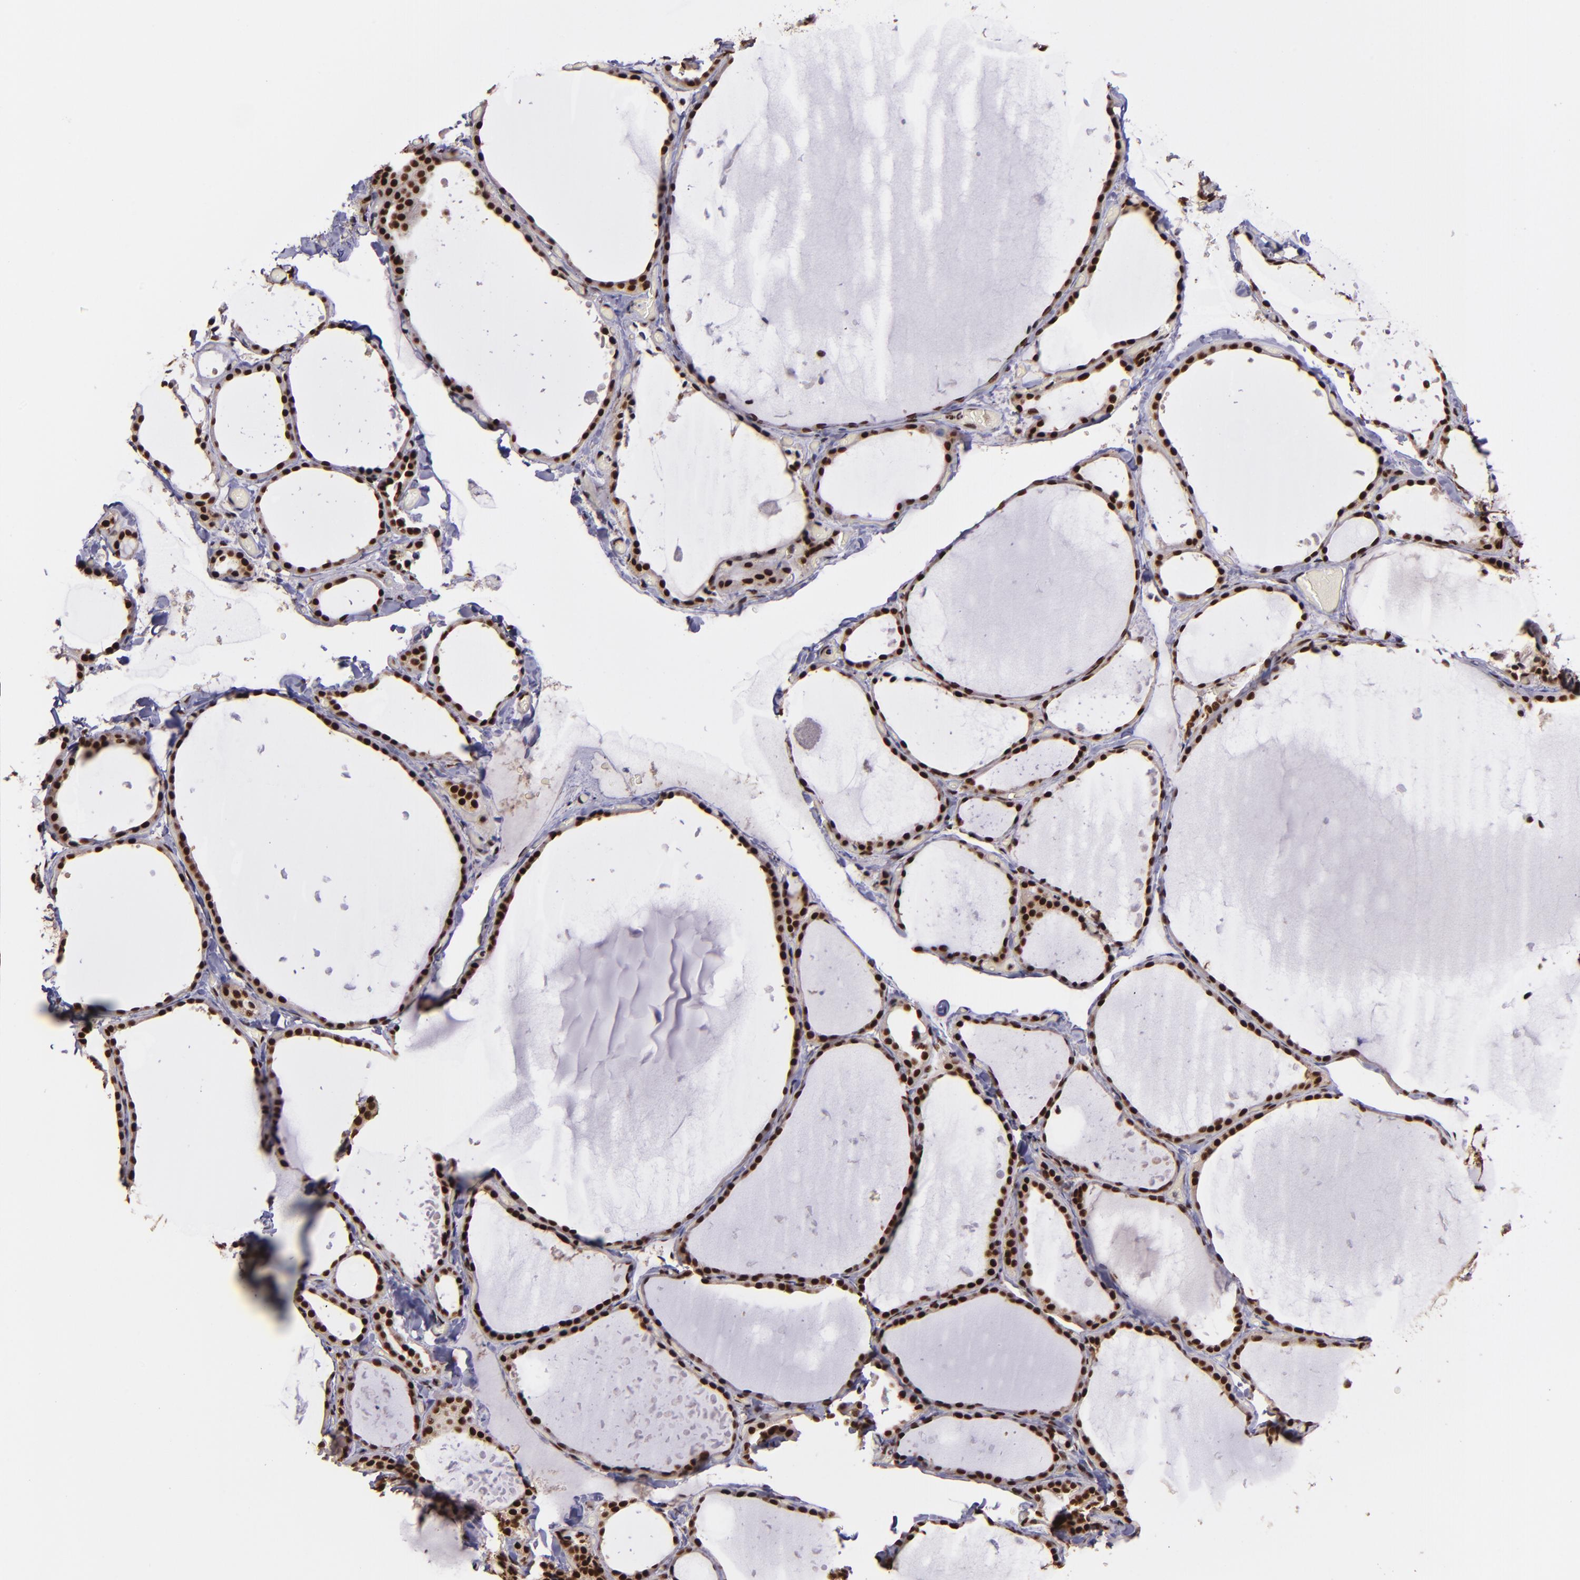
{"staining": {"intensity": "strong", "quantity": ">75%", "location": "nuclear"}, "tissue": "thyroid gland", "cell_type": "Glandular cells", "image_type": "normal", "snomed": [{"axis": "morphology", "description": "Normal tissue, NOS"}, {"axis": "topography", "description": "Thyroid gland"}], "caption": "IHC (DAB) staining of benign human thyroid gland reveals strong nuclear protein positivity in about >75% of glandular cells.", "gene": "PQBP1", "patient": {"sex": "female", "age": 22}}